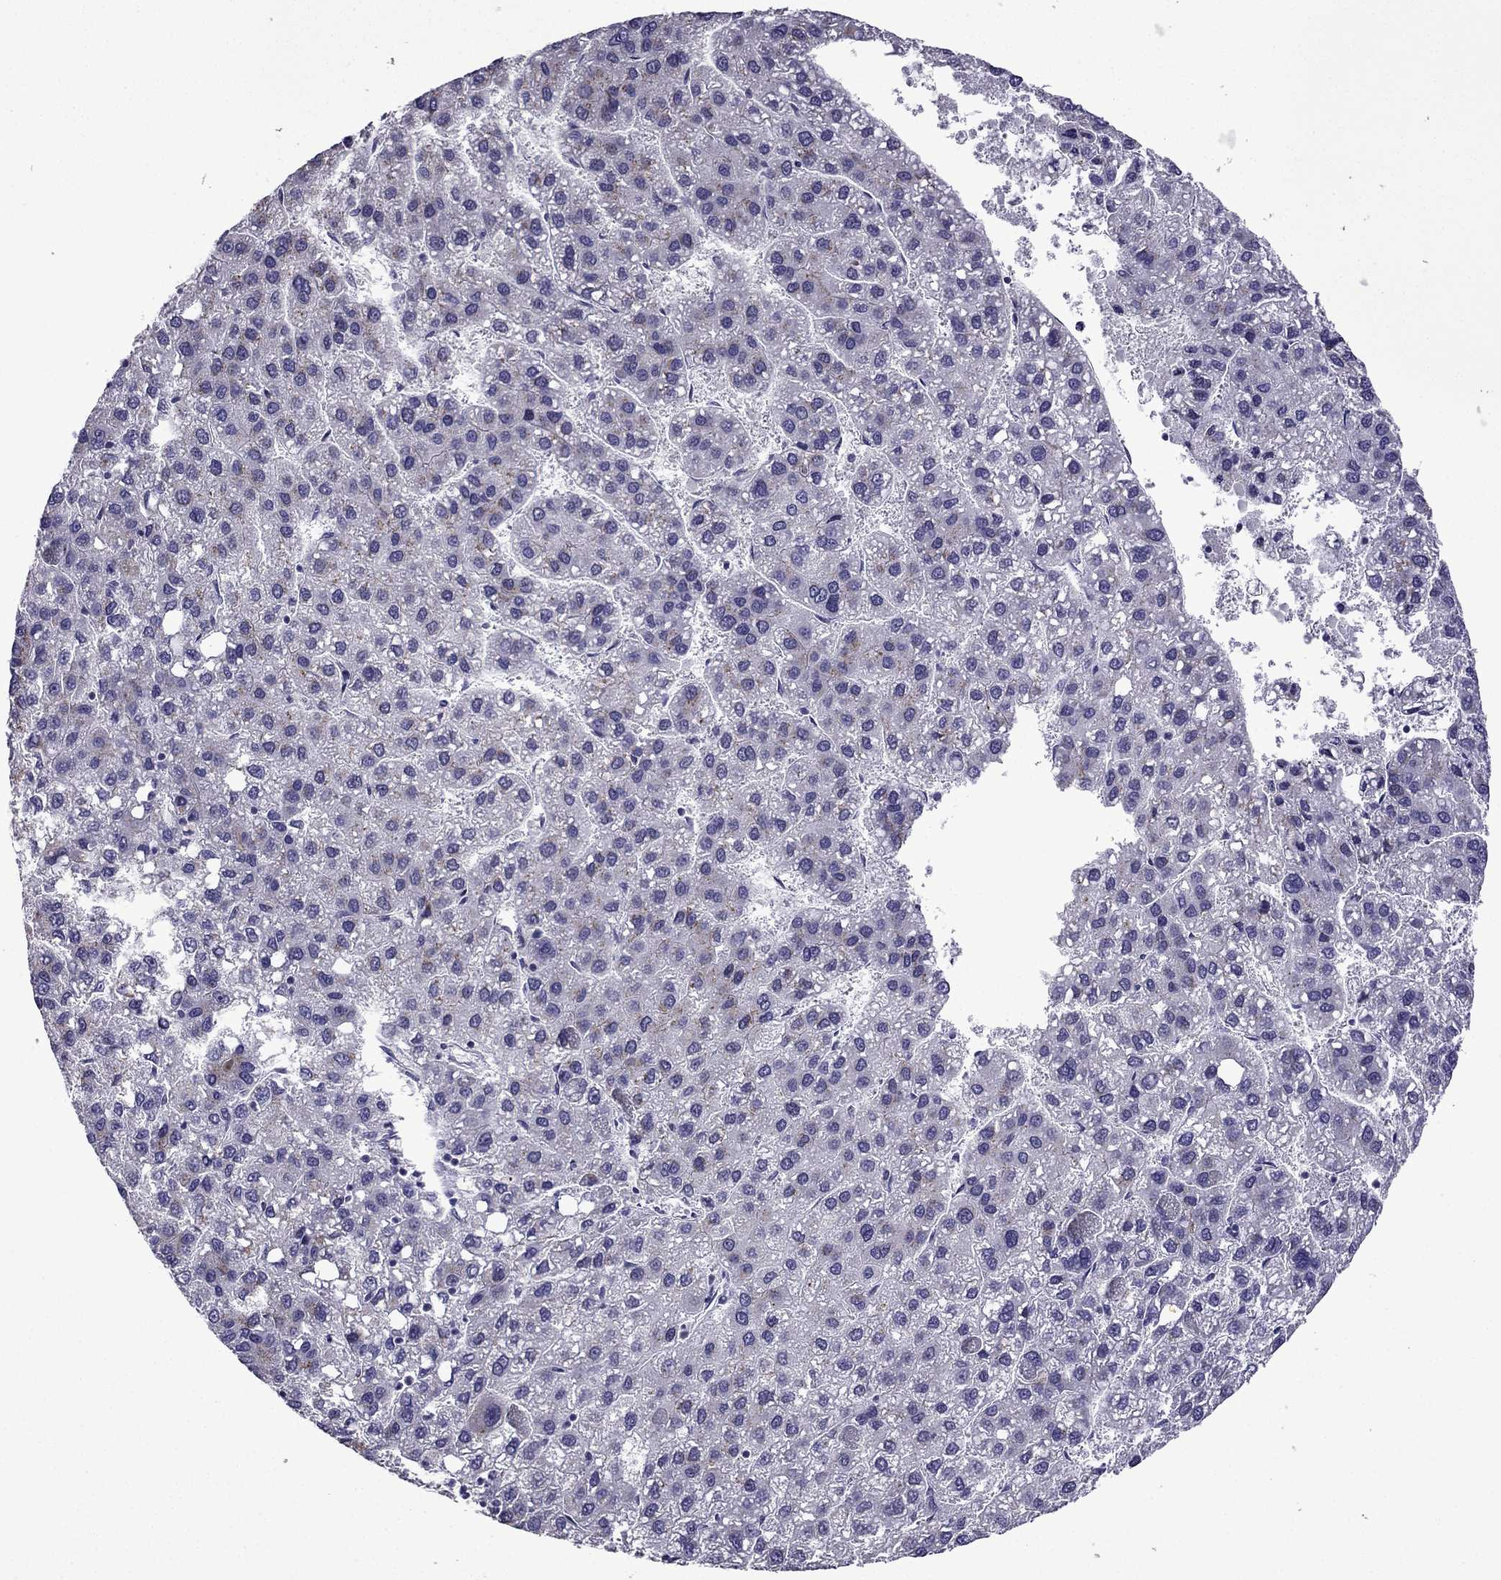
{"staining": {"intensity": "negative", "quantity": "none", "location": "none"}, "tissue": "liver cancer", "cell_type": "Tumor cells", "image_type": "cancer", "snomed": [{"axis": "morphology", "description": "Carcinoma, Hepatocellular, NOS"}, {"axis": "topography", "description": "Liver"}], "caption": "This is a image of immunohistochemistry staining of hepatocellular carcinoma (liver), which shows no expression in tumor cells.", "gene": "TTN", "patient": {"sex": "female", "age": 82}}